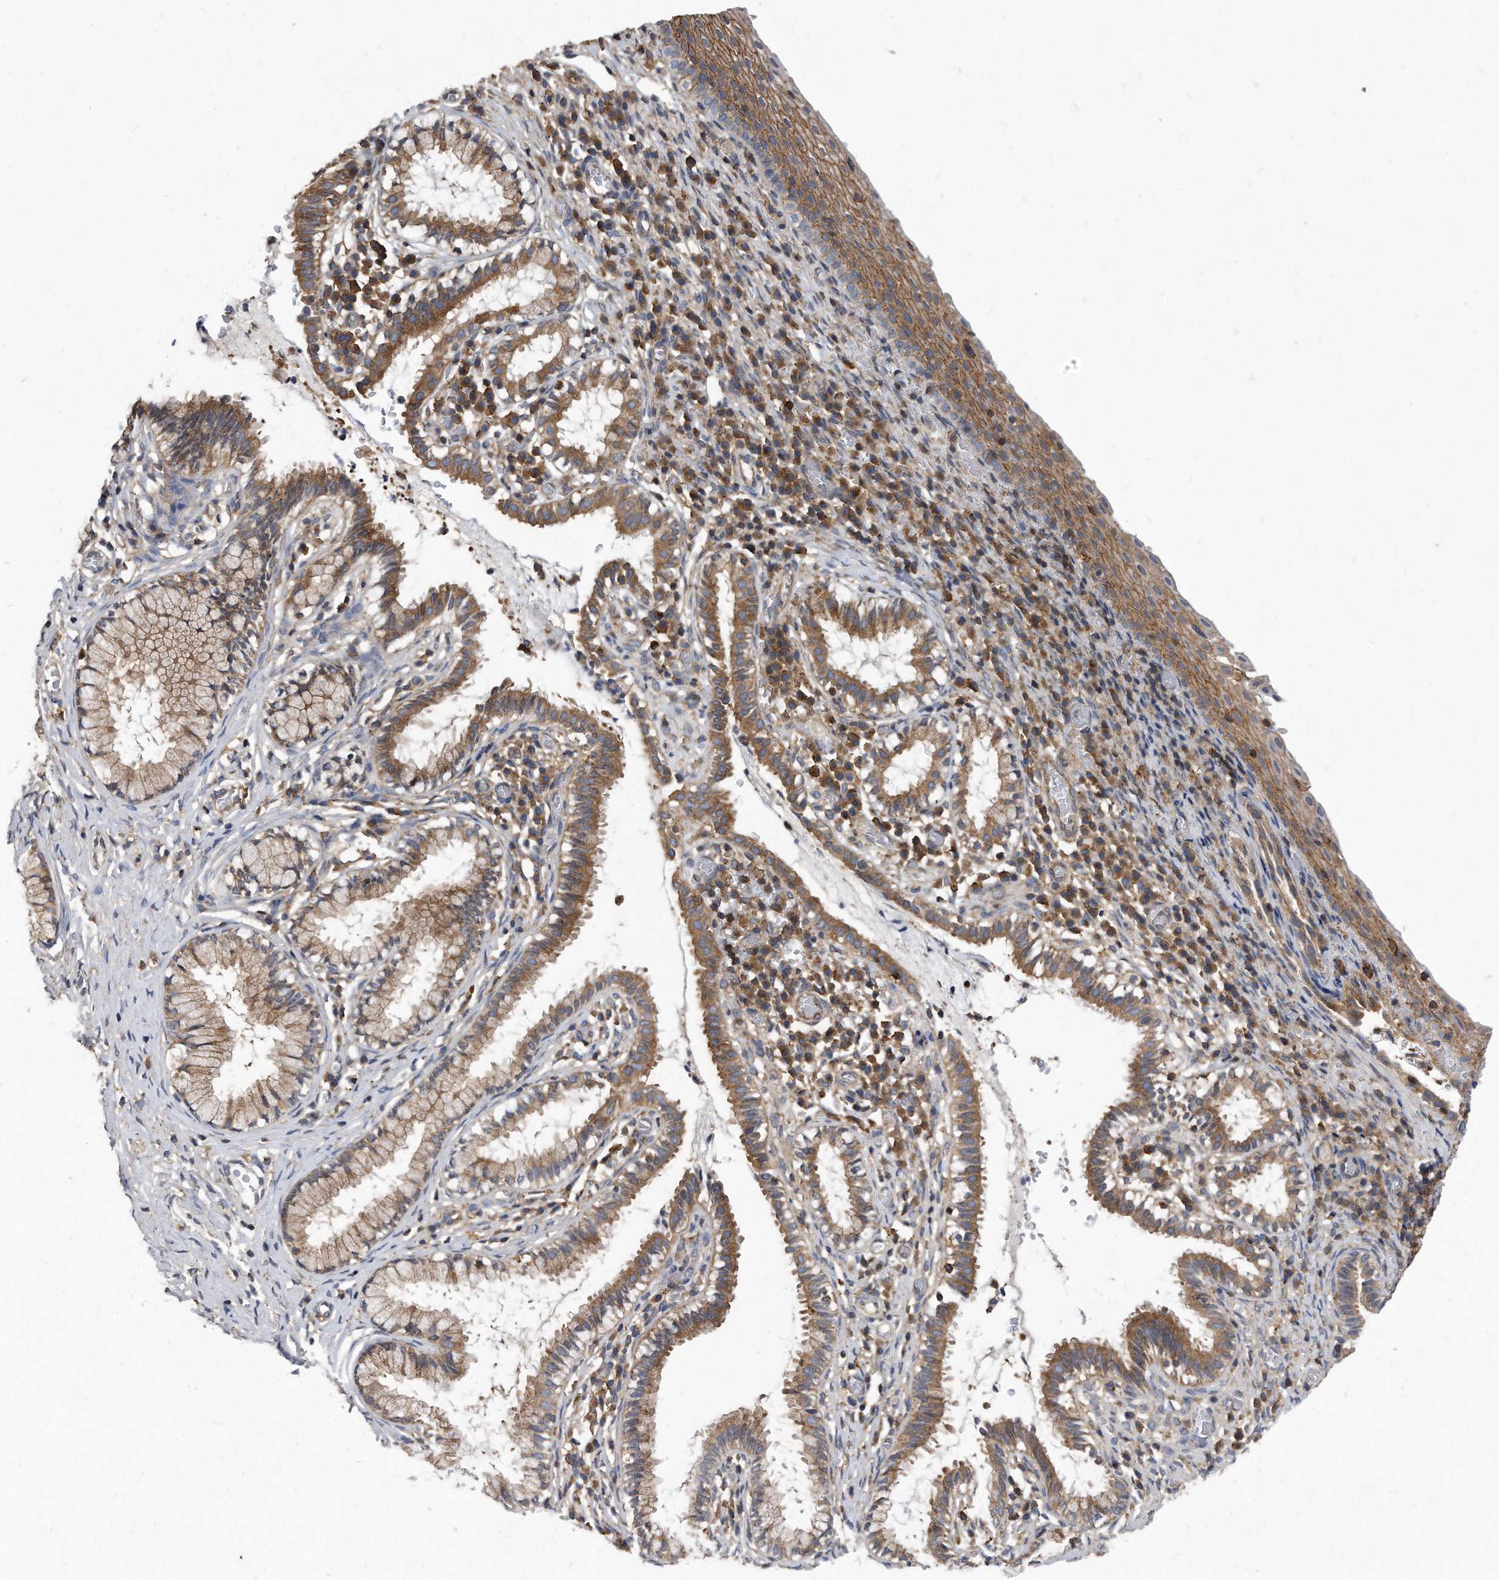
{"staining": {"intensity": "moderate", "quantity": ">75%", "location": "cytoplasmic/membranous"}, "tissue": "cervix", "cell_type": "Glandular cells", "image_type": "normal", "snomed": [{"axis": "morphology", "description": "Normal tissue, NOS"}, {"axis": "topography", "description": "Cervix"}], "caption": "Immunohistochemistry (IHC) of normal cervix displays medium levels of moderate cytoplasmic/membranous expression in approximately >75% of glandular cells. (DAB (3,3'-diaminobenzidine) = brown stain, brightfield microscopy at high magnification).", "gene": "ATG5", "patient": {"sex": "female", "age": 27}}